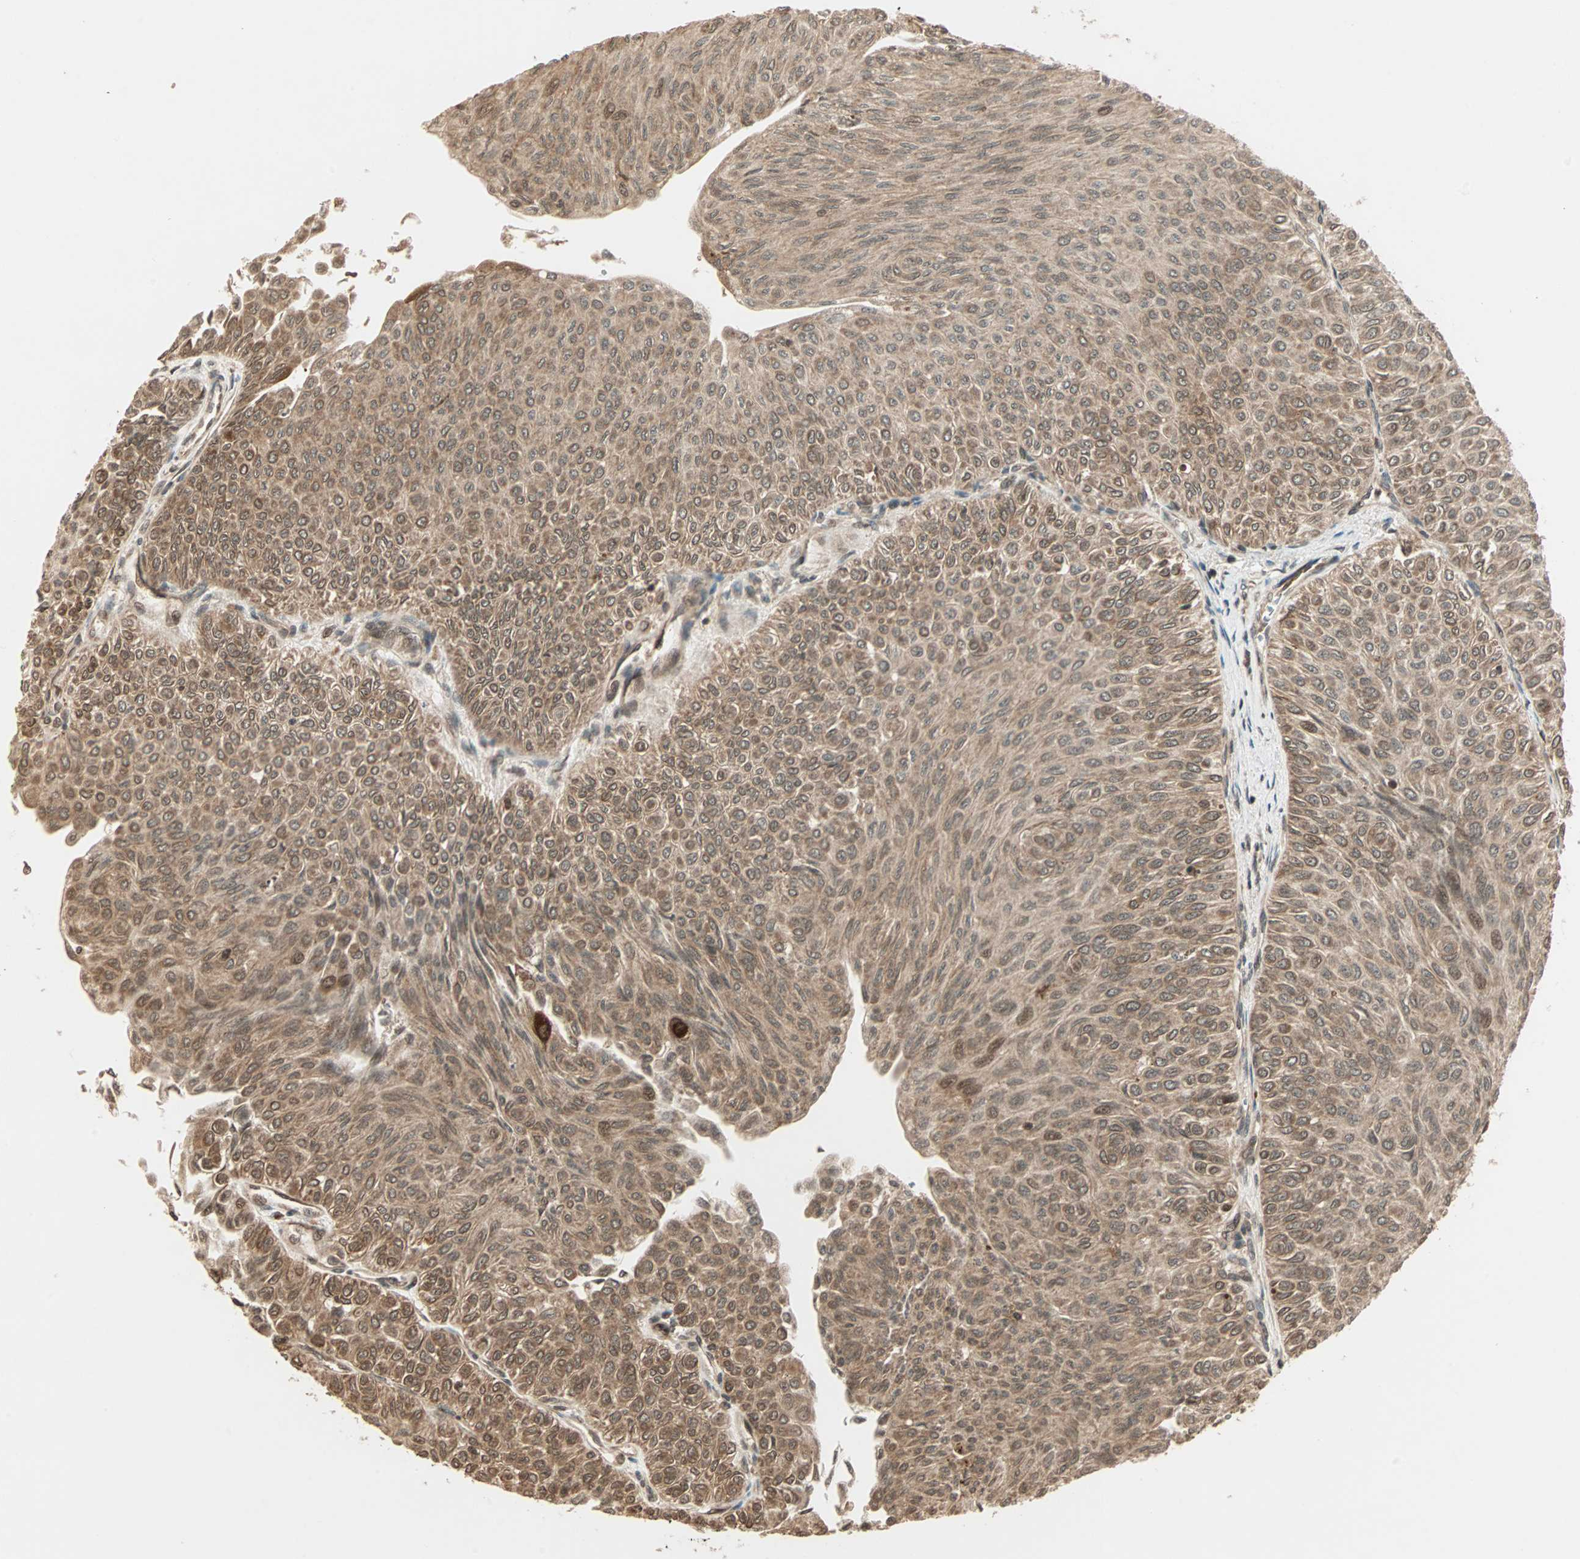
{"staining": {"intensity": "moderate", "quantity": ">75%", "location": "cytoplasmic/membranous,nuclear"}, "tissue": "urothelial cancer", "cell_type": "Tumor cells", "image_type": "cancer", "snomed": [{"axis": "morphology", "description": "Urothelial carcinoma, Low grade"}, {"axis": "topography", "description": "Urinary bladder"}], "caption": "The immunohistochemical stain shows moderate cytoplasmic/membranous and nuclear positivity in tumor cells of urothelial carcinoma (low-grade) tissue.", "gene": "RFFL", "patient": {"sex": "male", "age": 78}}